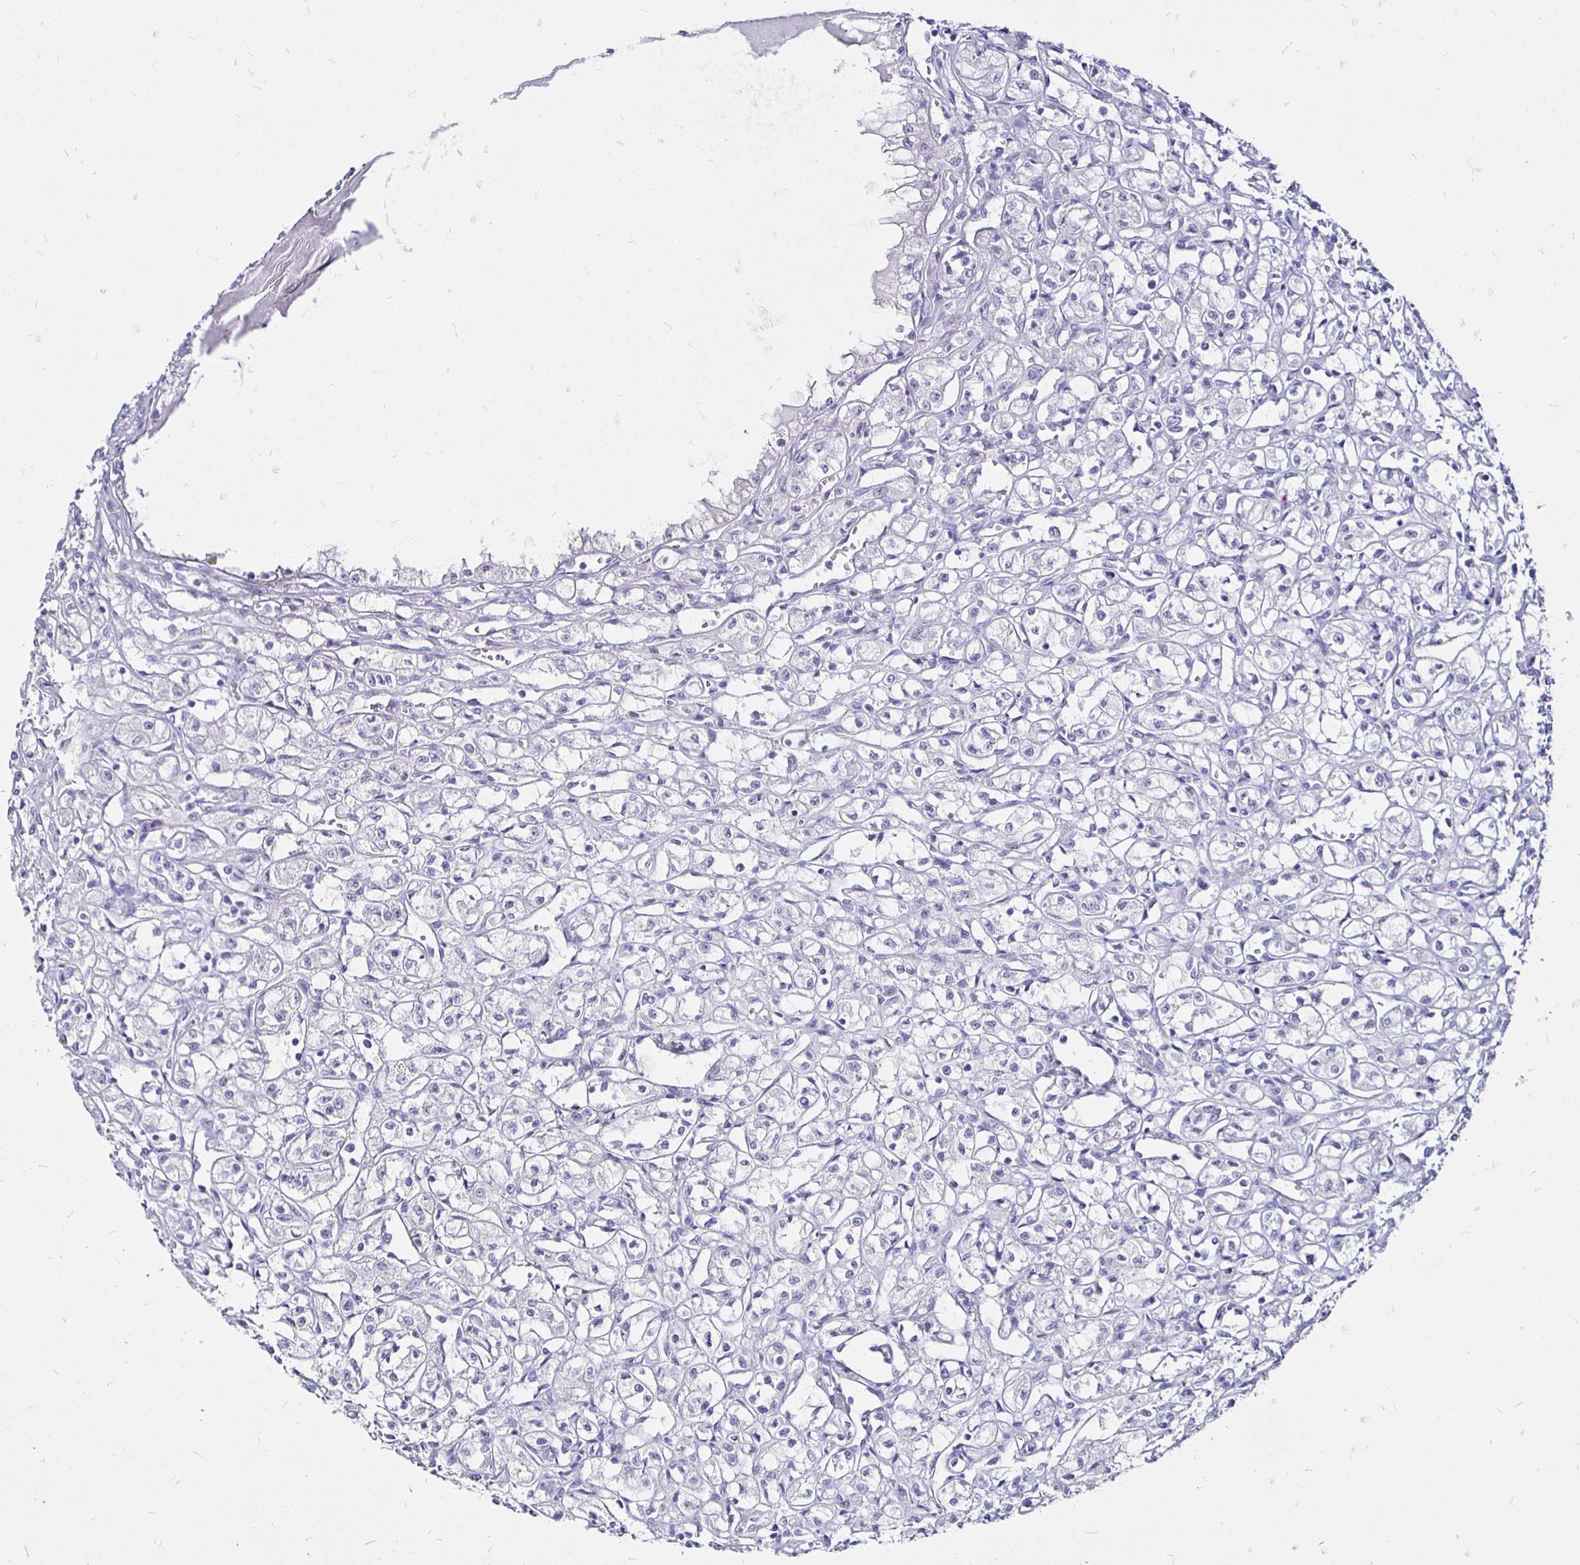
{"staining": {"intensity": "negative", "quantity": "none", "location": "none"}, "tissue": "renal cancer", "cell_type": "Tumor cells", "image_type": "cancer", "snomed": [{"axis": "morphology", "description": "Adenocarcinoma, NOS"}, {"axis": "topography", "description": "Kidney"}], "caption": "A high-resolution micrograph shows immunohistochemistry (IHC) staining of adenocarcinoma (renal), which displays no significant staining in tumor cells. (DAB (3,3'-diaminobenzidine) immunohistochemistry (IHC) visualized using brightfield microscopy, high magnification).", "gene": "IRGC", "patient": {"sex": "male", "age": 56}}